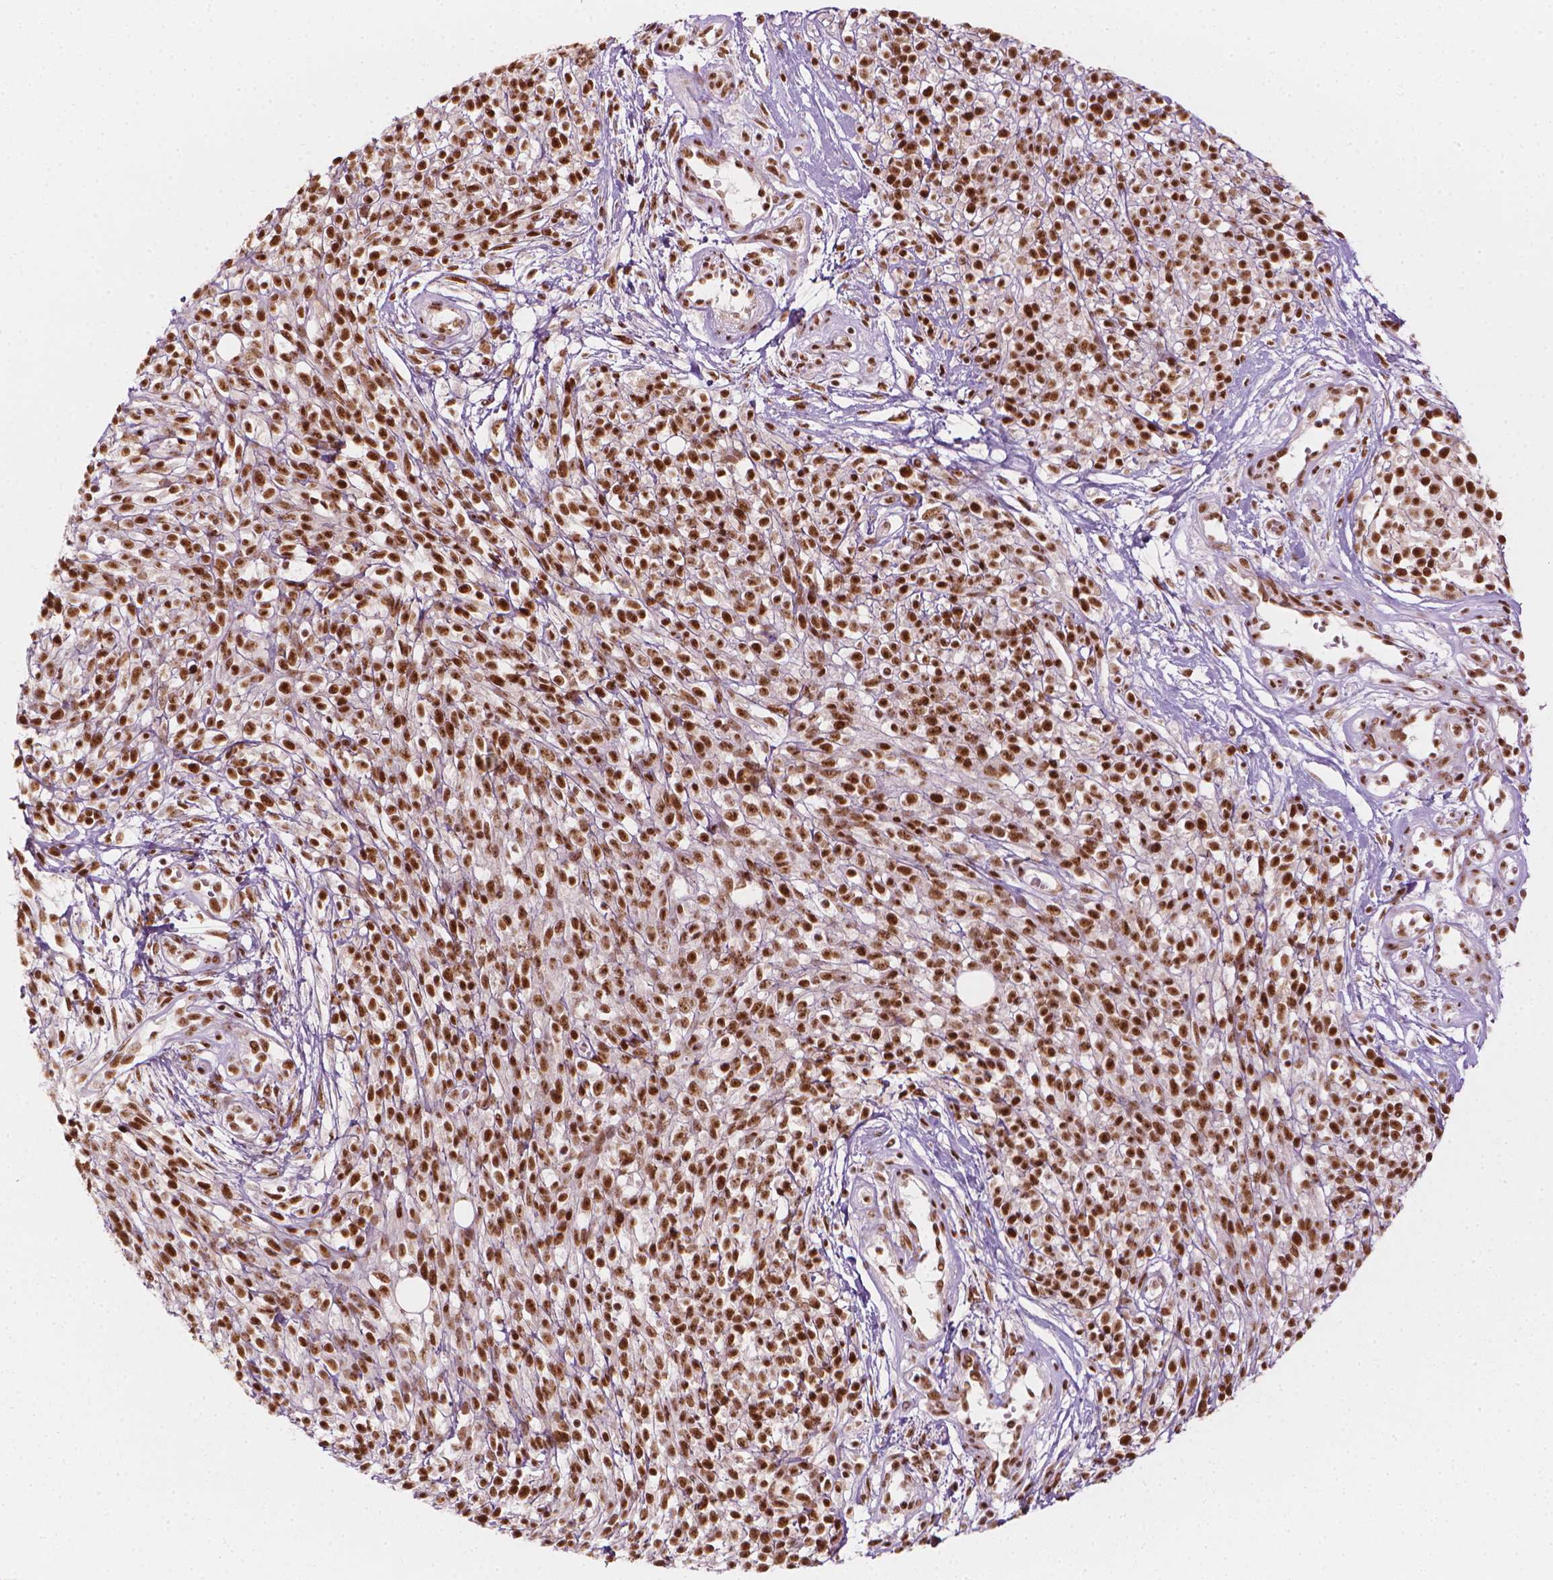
{"staining": {"intensity": "strong", "quantity": ">75%", "location": "nuclear"}, "tissue": "melanoma", "cell_type": "Tumor cells", "image_type": "cancer", "snomed": [{"axis": "morphology", "description": "Malignant melanoma, NOS"}, {"axis": "topography", "description": "Skin"}, {"axis": "topography", "description": "Skin of trunk"}], "caption": "This micrograph shows melanoma stained with IHC to label a protein in brown. The nuclear of tumor cells show strong positivity for the protein. Nuclei are counter-stained blue.", "gene": "ELF2", "patient": {"sex": "male", "age": 74}}